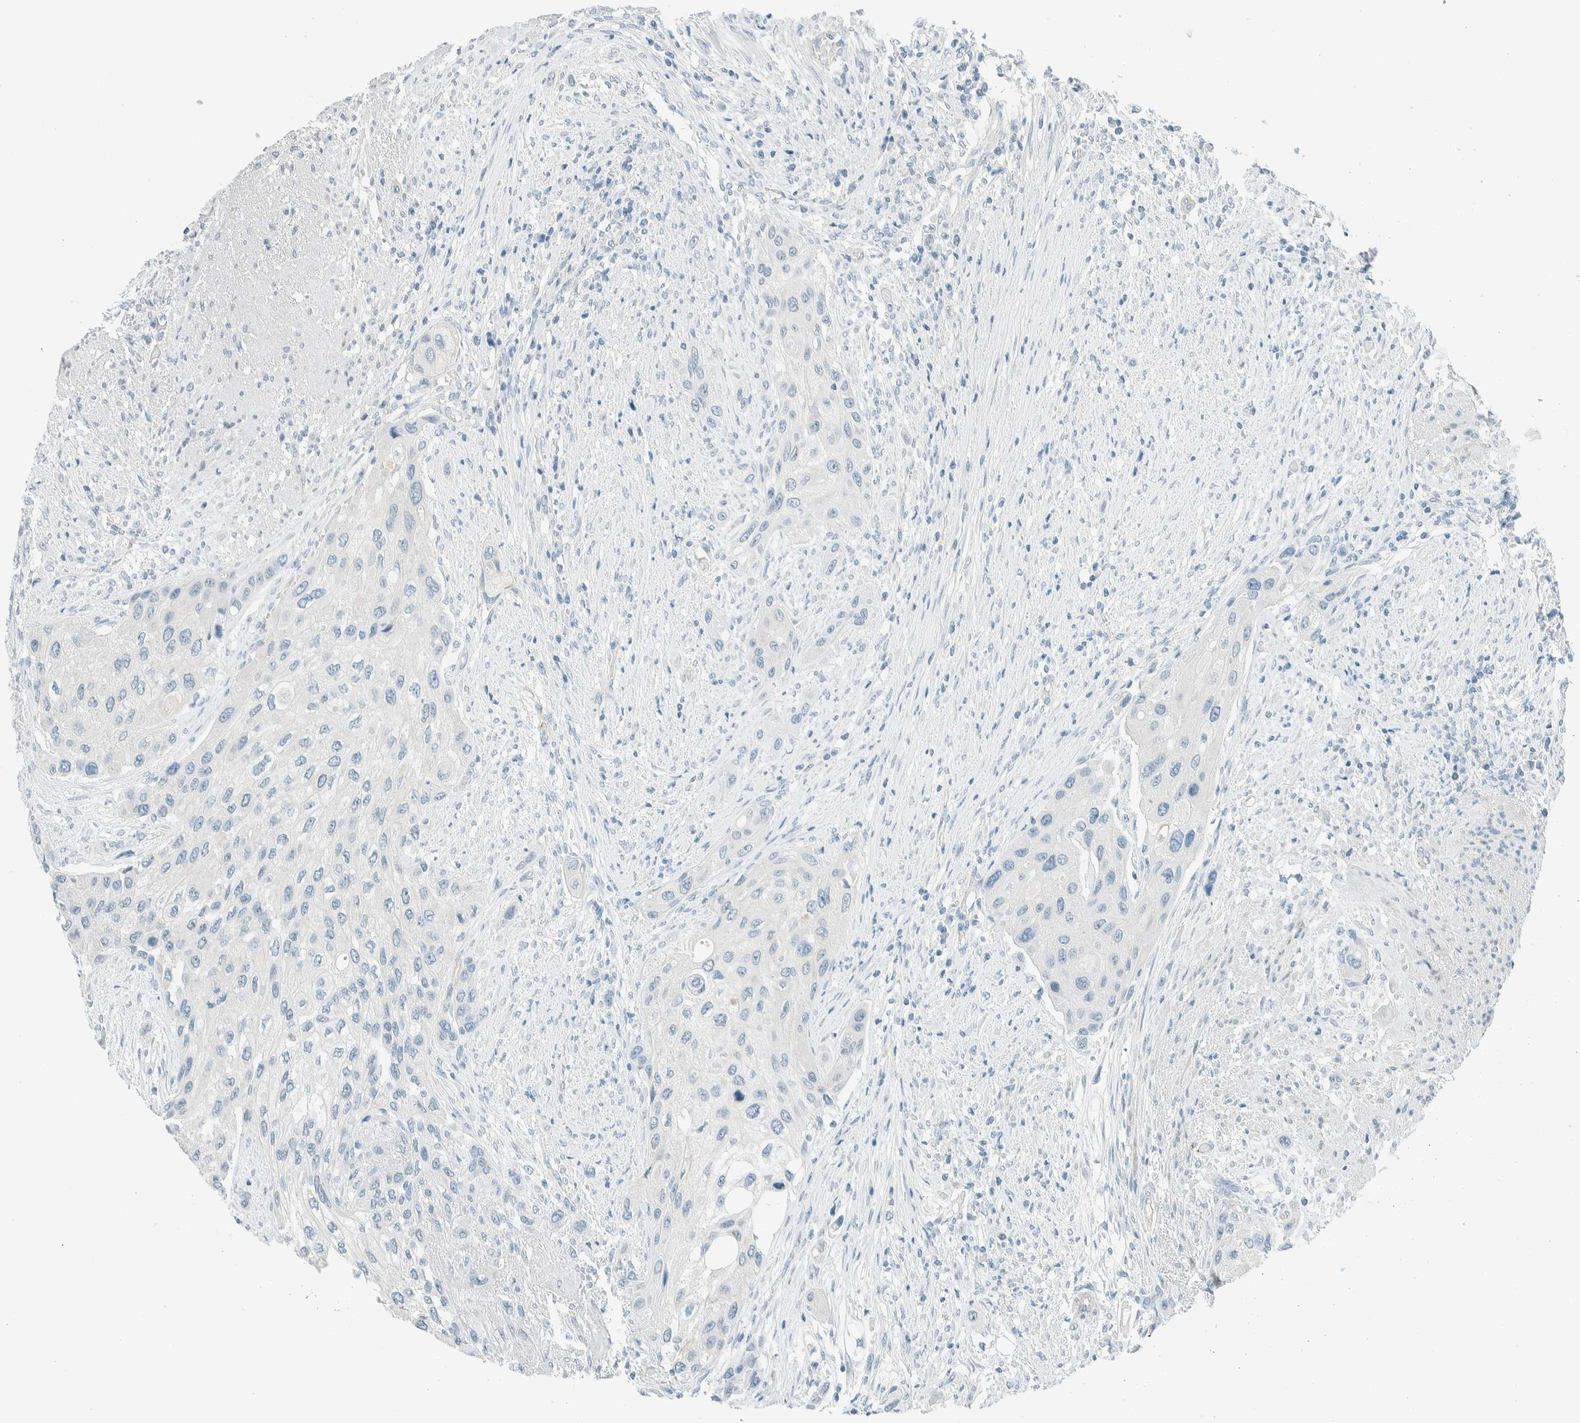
{"staining": {"intensity": "negative", "quantity": "none", "location": "none"}, "tissue": "urothelial cancer", "cell_type": "Tumor cells", "image_type": "cancer", "snomed": [{"axis": "morphology", "description": "Urothelial carcinoma, High grade"}, {"axis": "topography", "description": "Urinary bladder"}], "caption": "IHC of human high-grade urothelial carcinoma shows no expression in tumor cells. (DAB immunohistochemistry (IHC), high magnification).", "gene": "SLFN12", "patient": {"sex": "female", "age": 56}}